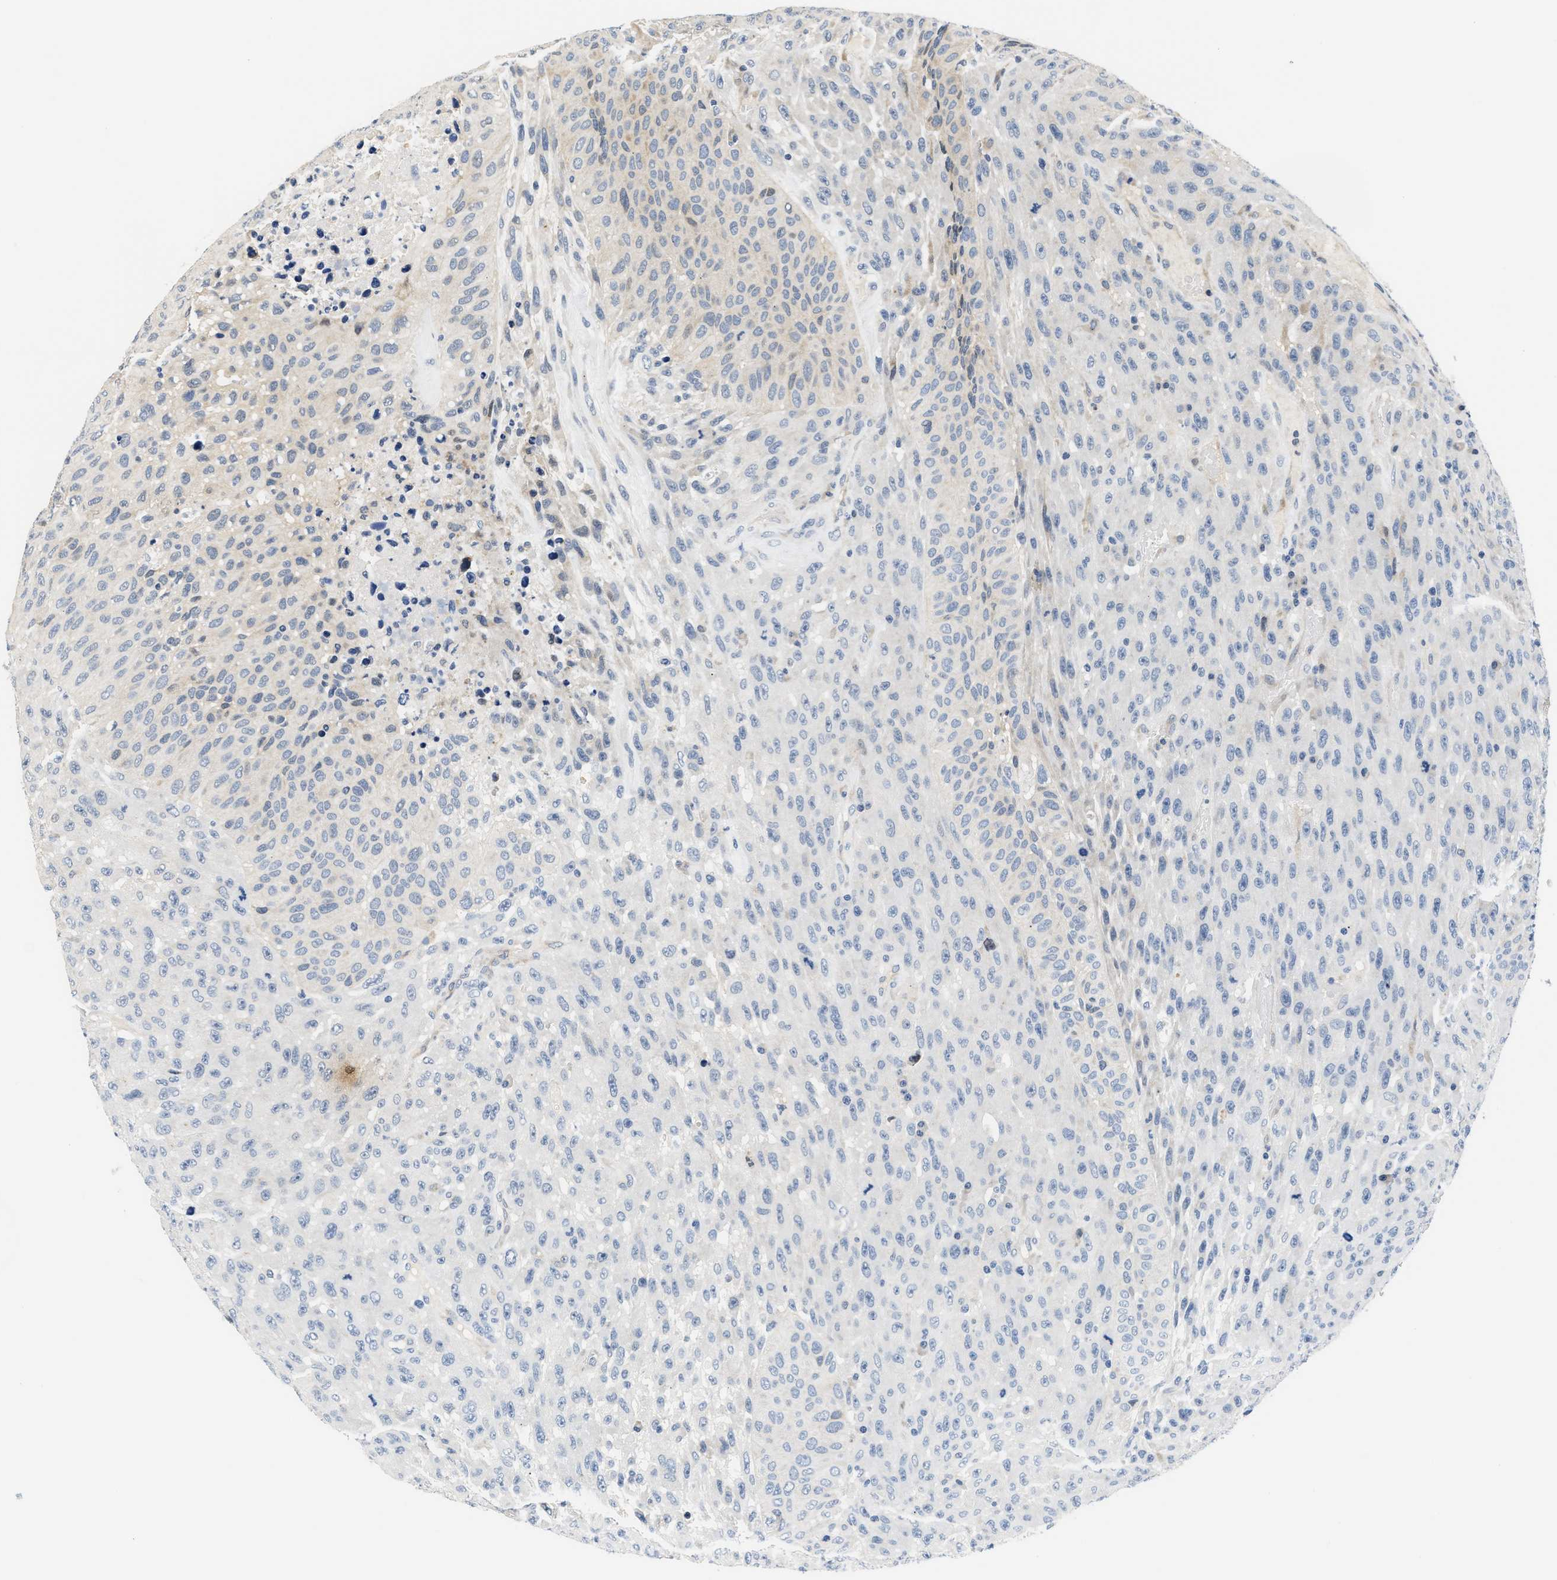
{"staining": {"intensity": "negative", "quantity": "none", "location": "none"}, "tissue": "urothelial cancer", "cell_type": "Tumor cells", "image_type": "cancer", "snomed": [{"axis": "morphology", "description": "Urothelial carcinoma, High grade"}, {"axis": "topography", "description": "Urinary bladder"}], "caption": "Immunohistochemistry of human urothelial cancer displays no positivity in tumor cells.", "gene": "TNIP2", "patient": {"sex": "male", "age": 66}}